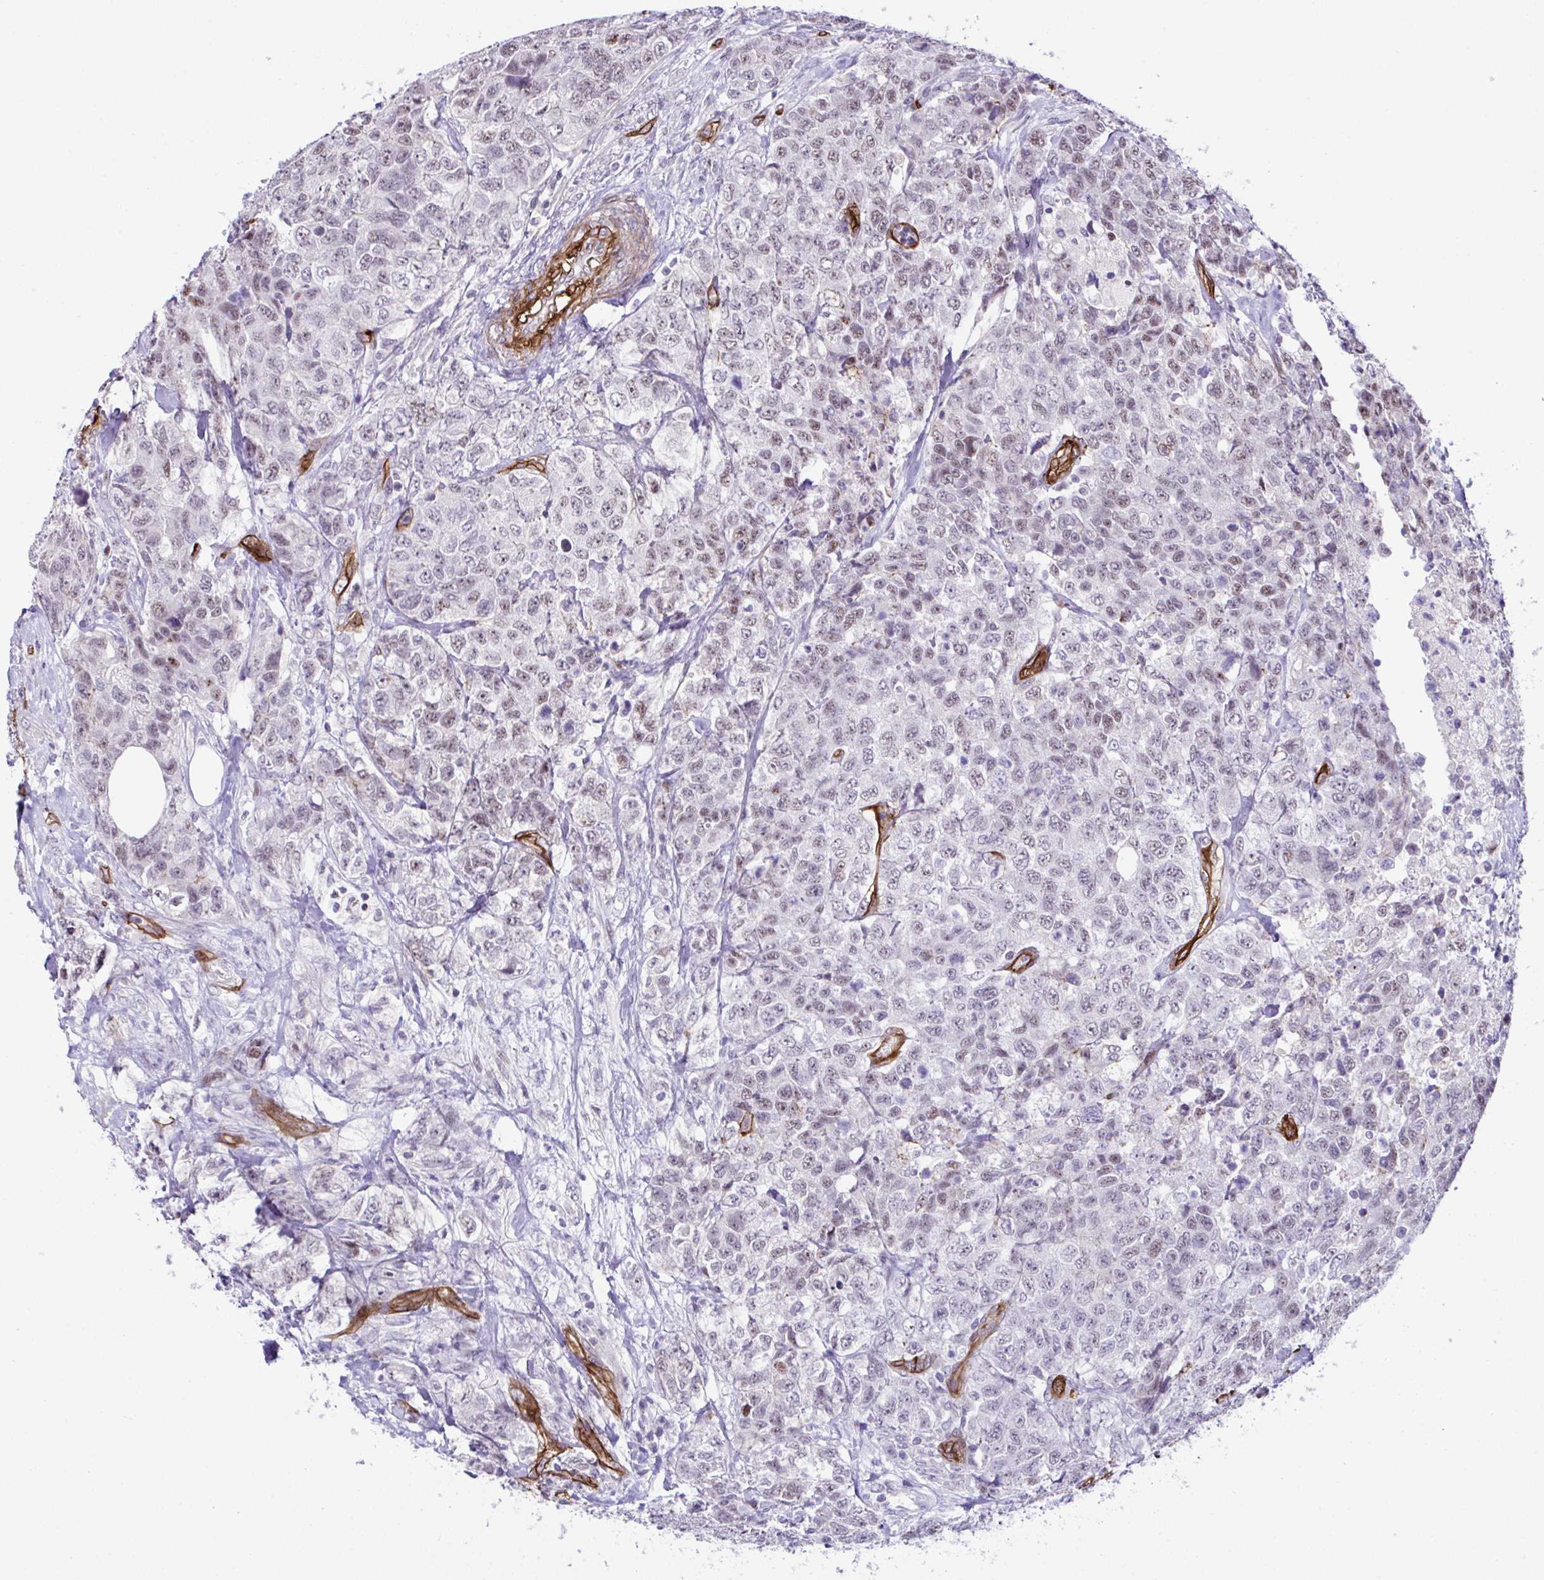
{"staining": {"intensity": "moderate", "quantity": "25%-75%", "location": "nuclear"}, "tissue": "urothelial cancer", "cell_type": "Tumor cells", "image_type": "cancer", "snomed": [{"axis": "morphology", "description": "Urothelial carcinoma, High grade"}, {"axis": "topography", "description": "Urinary bladder"}], "caption": "An image of urothelial cancer stained for a protein demonstrates moderate nuclear brown staining in tumor cells.", "gene": "FBXO34", "patient": {"sex": "female", "age": 78}}